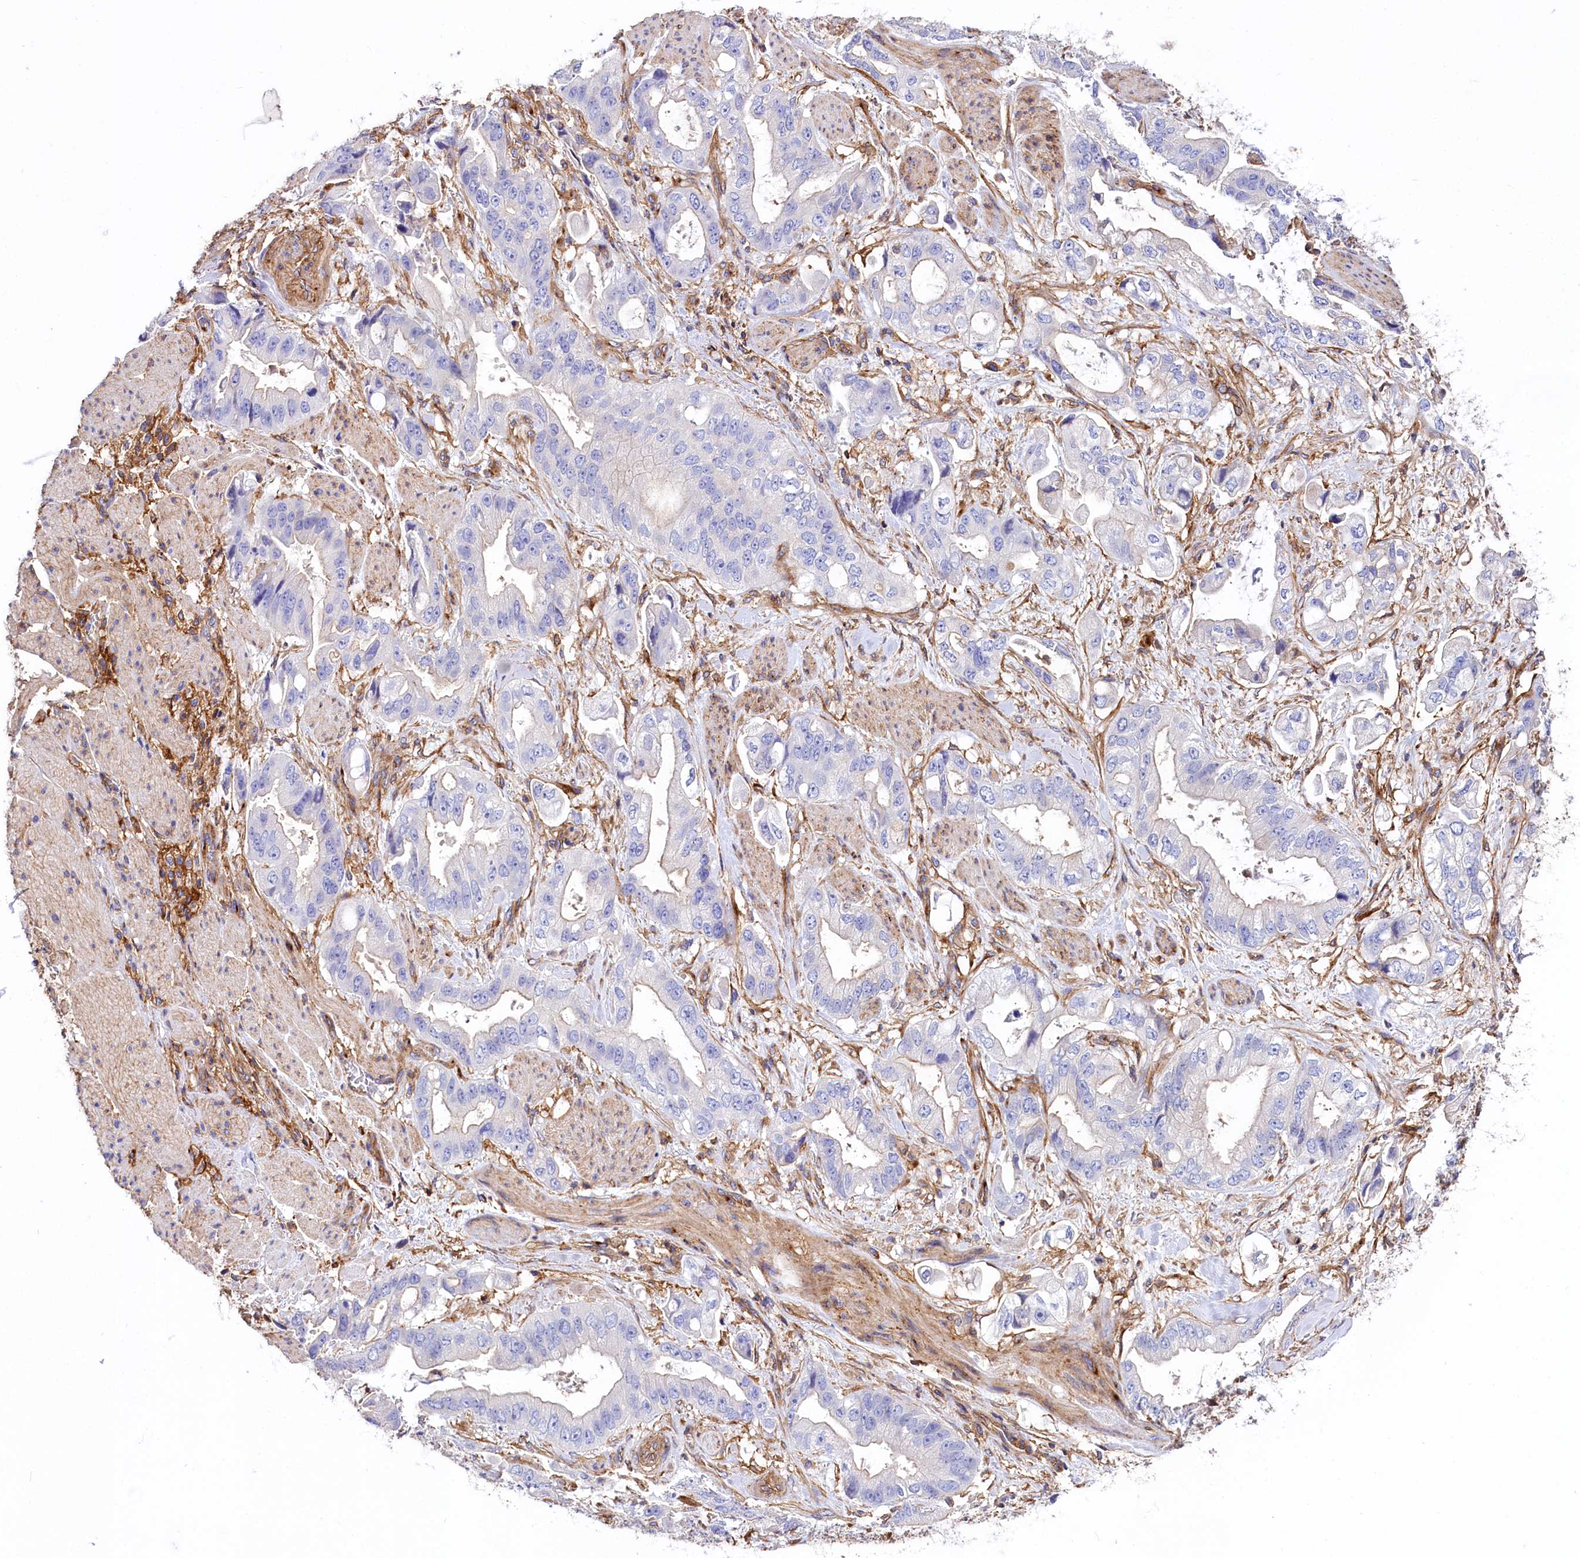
{"staining": {"intensity": "negative", "quantity": "none", "location": "none"}, "tissue": "stomach cancer", "cell_type": "Tumor cells", "image_type": "cancer", "snomed": [{"axis": "morphology", "description": "Adenocarcinoma, NOS"}, {"axis": "topography", "description": "Stomach"}], "caption": "Immunohistochemical staining of human stomach cancer (adenocarcinoma) exhibits no significant expression in tumor cells.", "gene": "ANO6", "patient": {"sex": "male", "age": 62}}